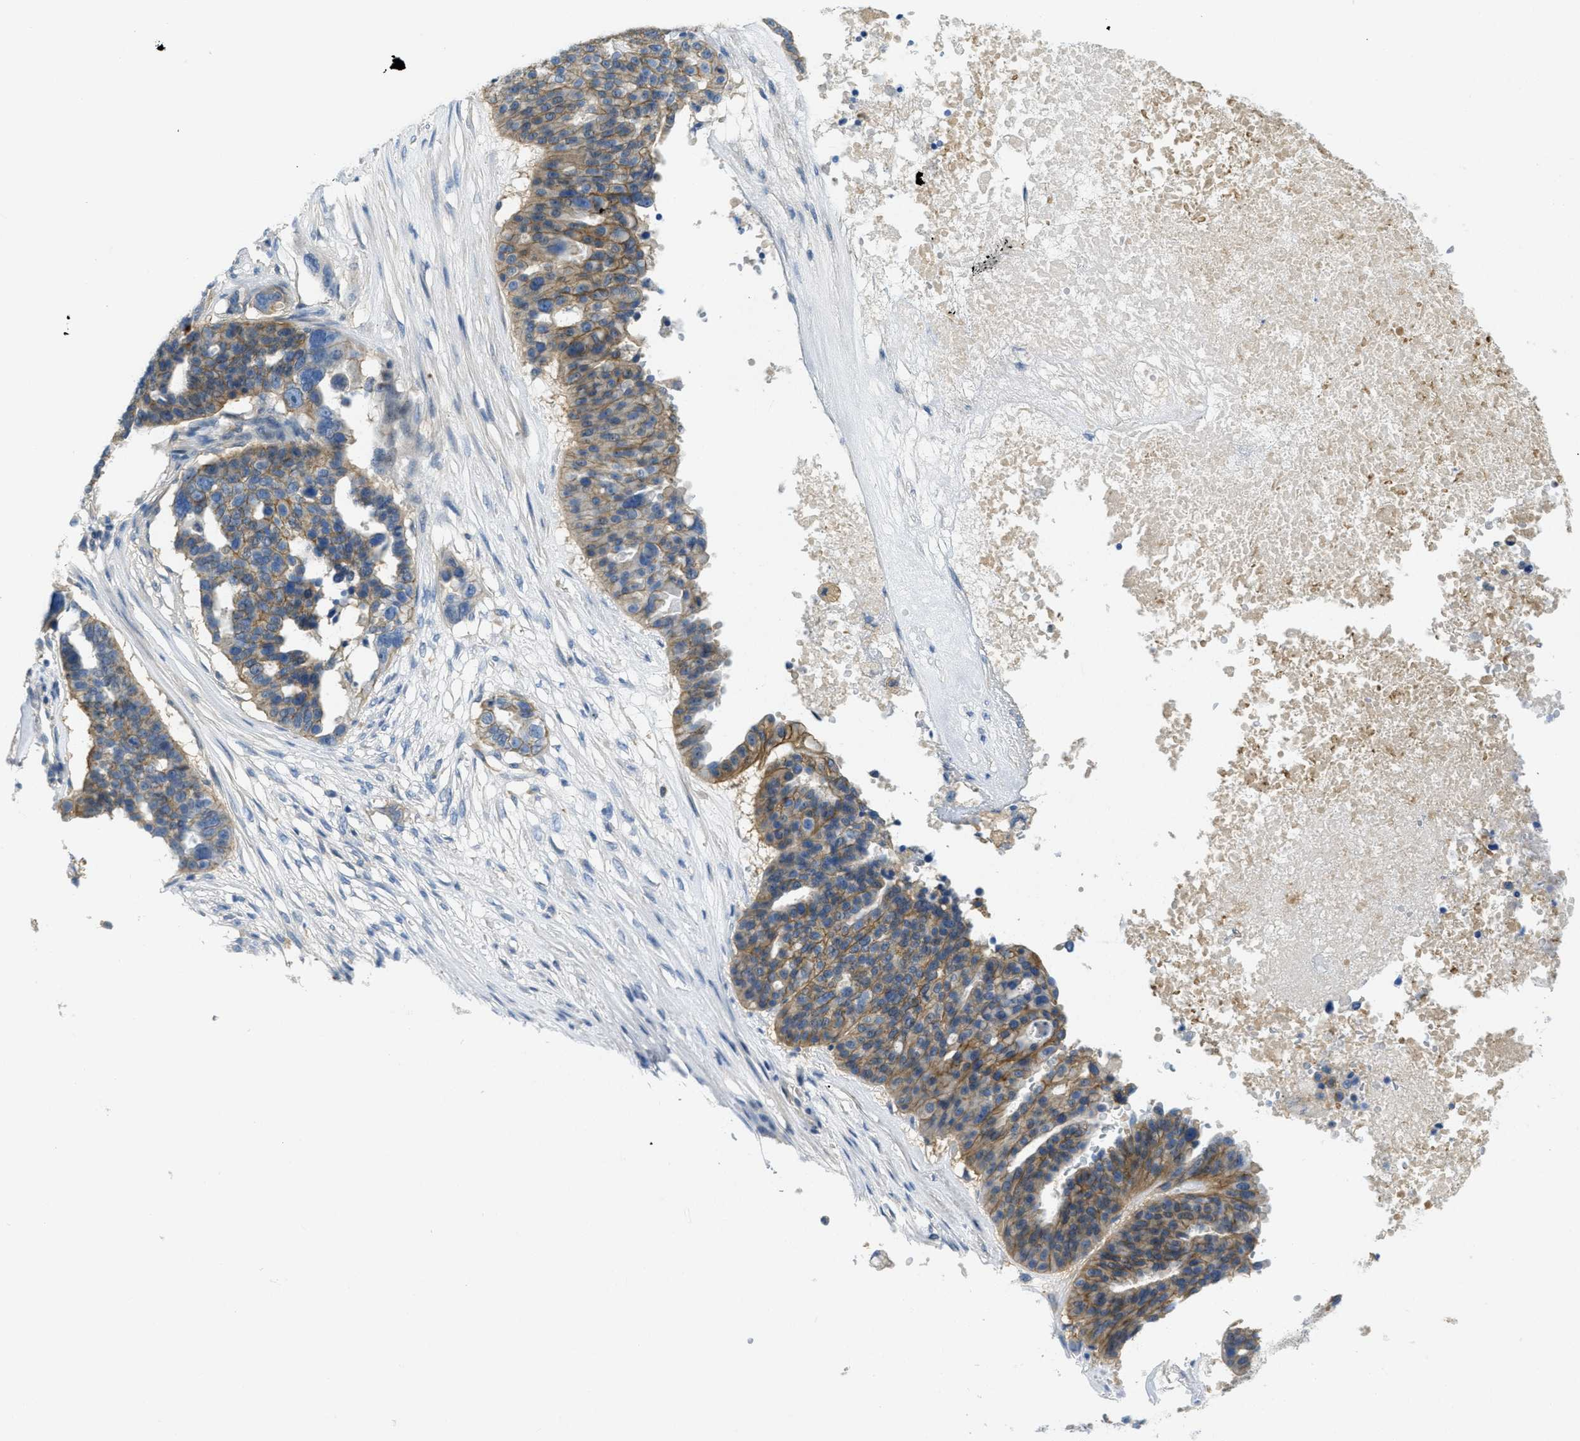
{"staining": {"intensity": "moderate", "quantity": ">75%", "location": "cytoplasmic/membranous"}, "tissue": "ovarian cancer", "cell_type": "Tumor cells", "image_type": "cancer", "snomed": [{"axis": "morphology", "description": "Cystadenocarcinoma, serous, NOS"}, {"axis": "topography", "description": "Ovary"}], "caption": "Protein analysis of ovarian cancer tissue reveals moderate cytoplasmic/membranous expression in about >75% of tumor cells.", "gene": "CNNM4", "patient": {"sex": "female", "age": 59}}